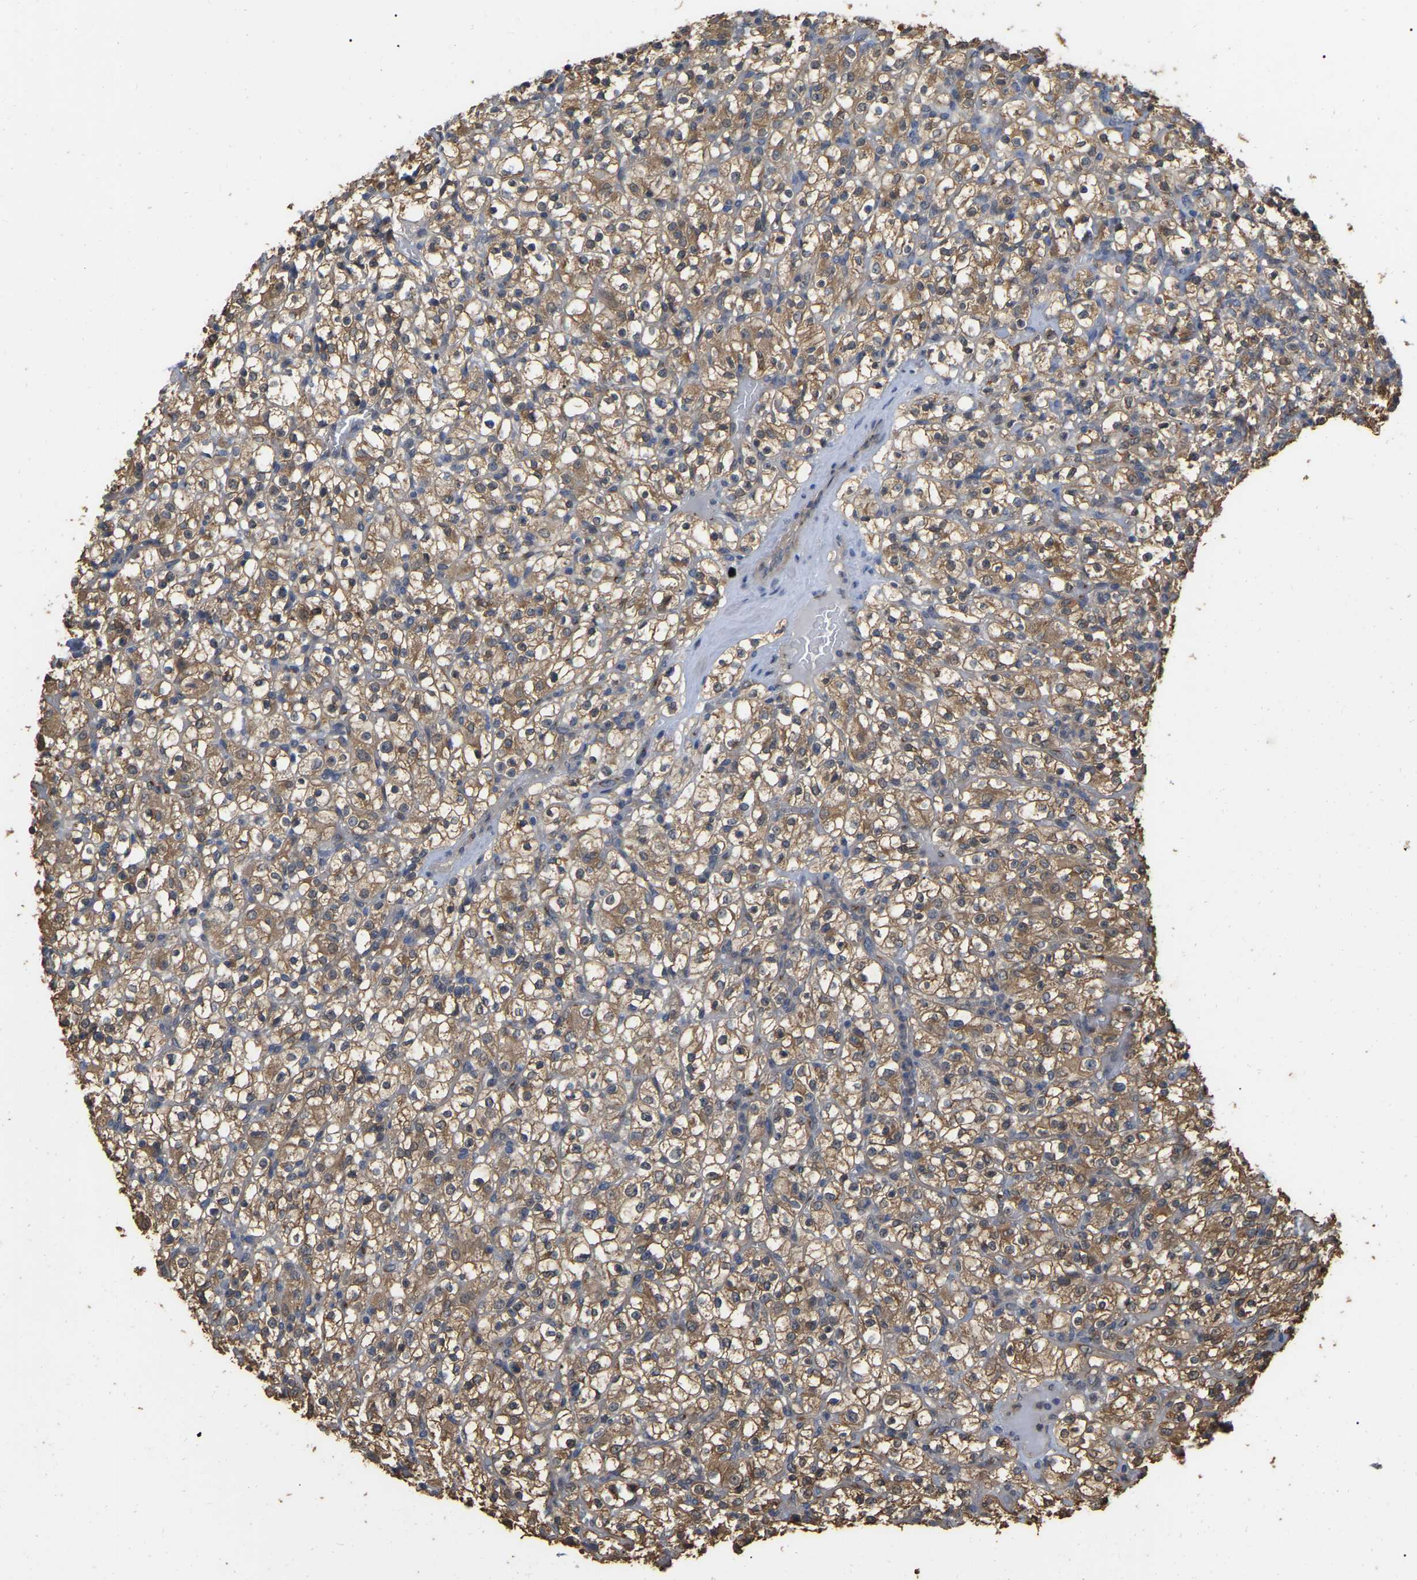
{"staining": {"intensity": "moderate", "quantity": ">75%", "location": "cytoplasmic/membranous"}, "tissue": "renal cancer", "cell_type": "Tumor cells", "image_type": "cancer", "snomed": [{"axis": "morphology", "description": "Normal tissue, NOS"}, {"axis": "morphology", "description": "Adenocarcinoma, NOS"}, {"axis": "topography", "description": "Kidney"}], "caption": "Immunohistochemical staining of renal cancer (adenocarcinoma) exhibits medium levels of moderate cytoplasmic/membranous expression in approximately >75% of tumor cells. (IHC, brightfield microscopy, high magnification).", "gene": "FAM219A", "patient": {"sex": "female", "age": 72}}